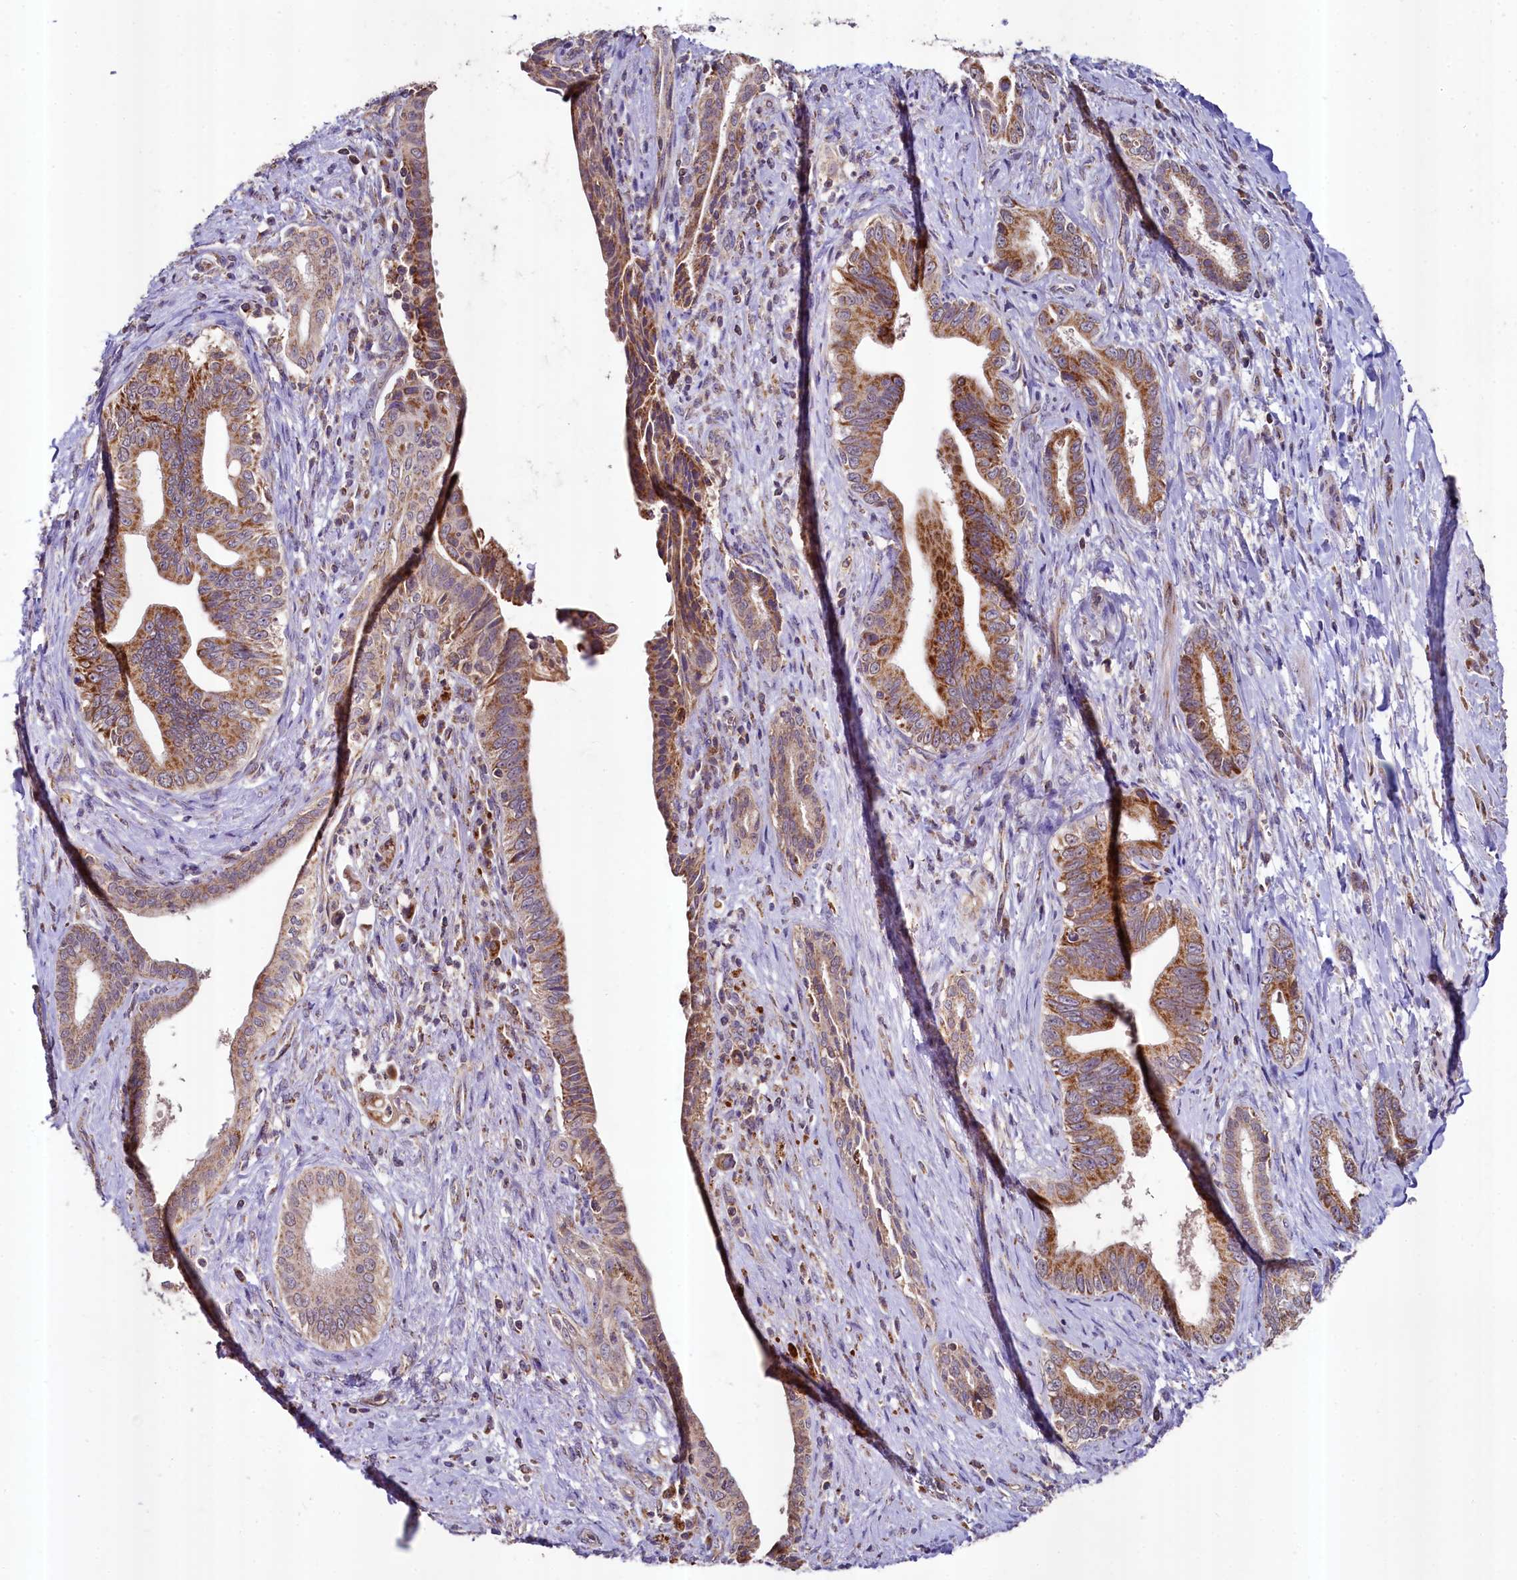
{"staining": {"intensity": "moderate", "quantity": ">75%", "location": "cytoplasmic/membranous"}, "tissue": "pancreatic cancer", "cell_type": "Tumor cells", "image_type": "cancer", "snomed": [{"axis": "morphology", "description": "Adenocarcinoma, NOS"}, {"axis": "topography", "description": "Pancreas"}], "caption": "DAB (3,3'-diaminobenzidine) immunohistochemical staining of human pancreatic cancer (adenocarcinoma) exhibits moderate cytoplasmic/membranous protein positivity in about >75% of tumor cells. (brown staining indicates protein expression, while blue staining denotes nuclei).", "gene": "METTL4", "patient": {"sex": "female", "age": 55}}